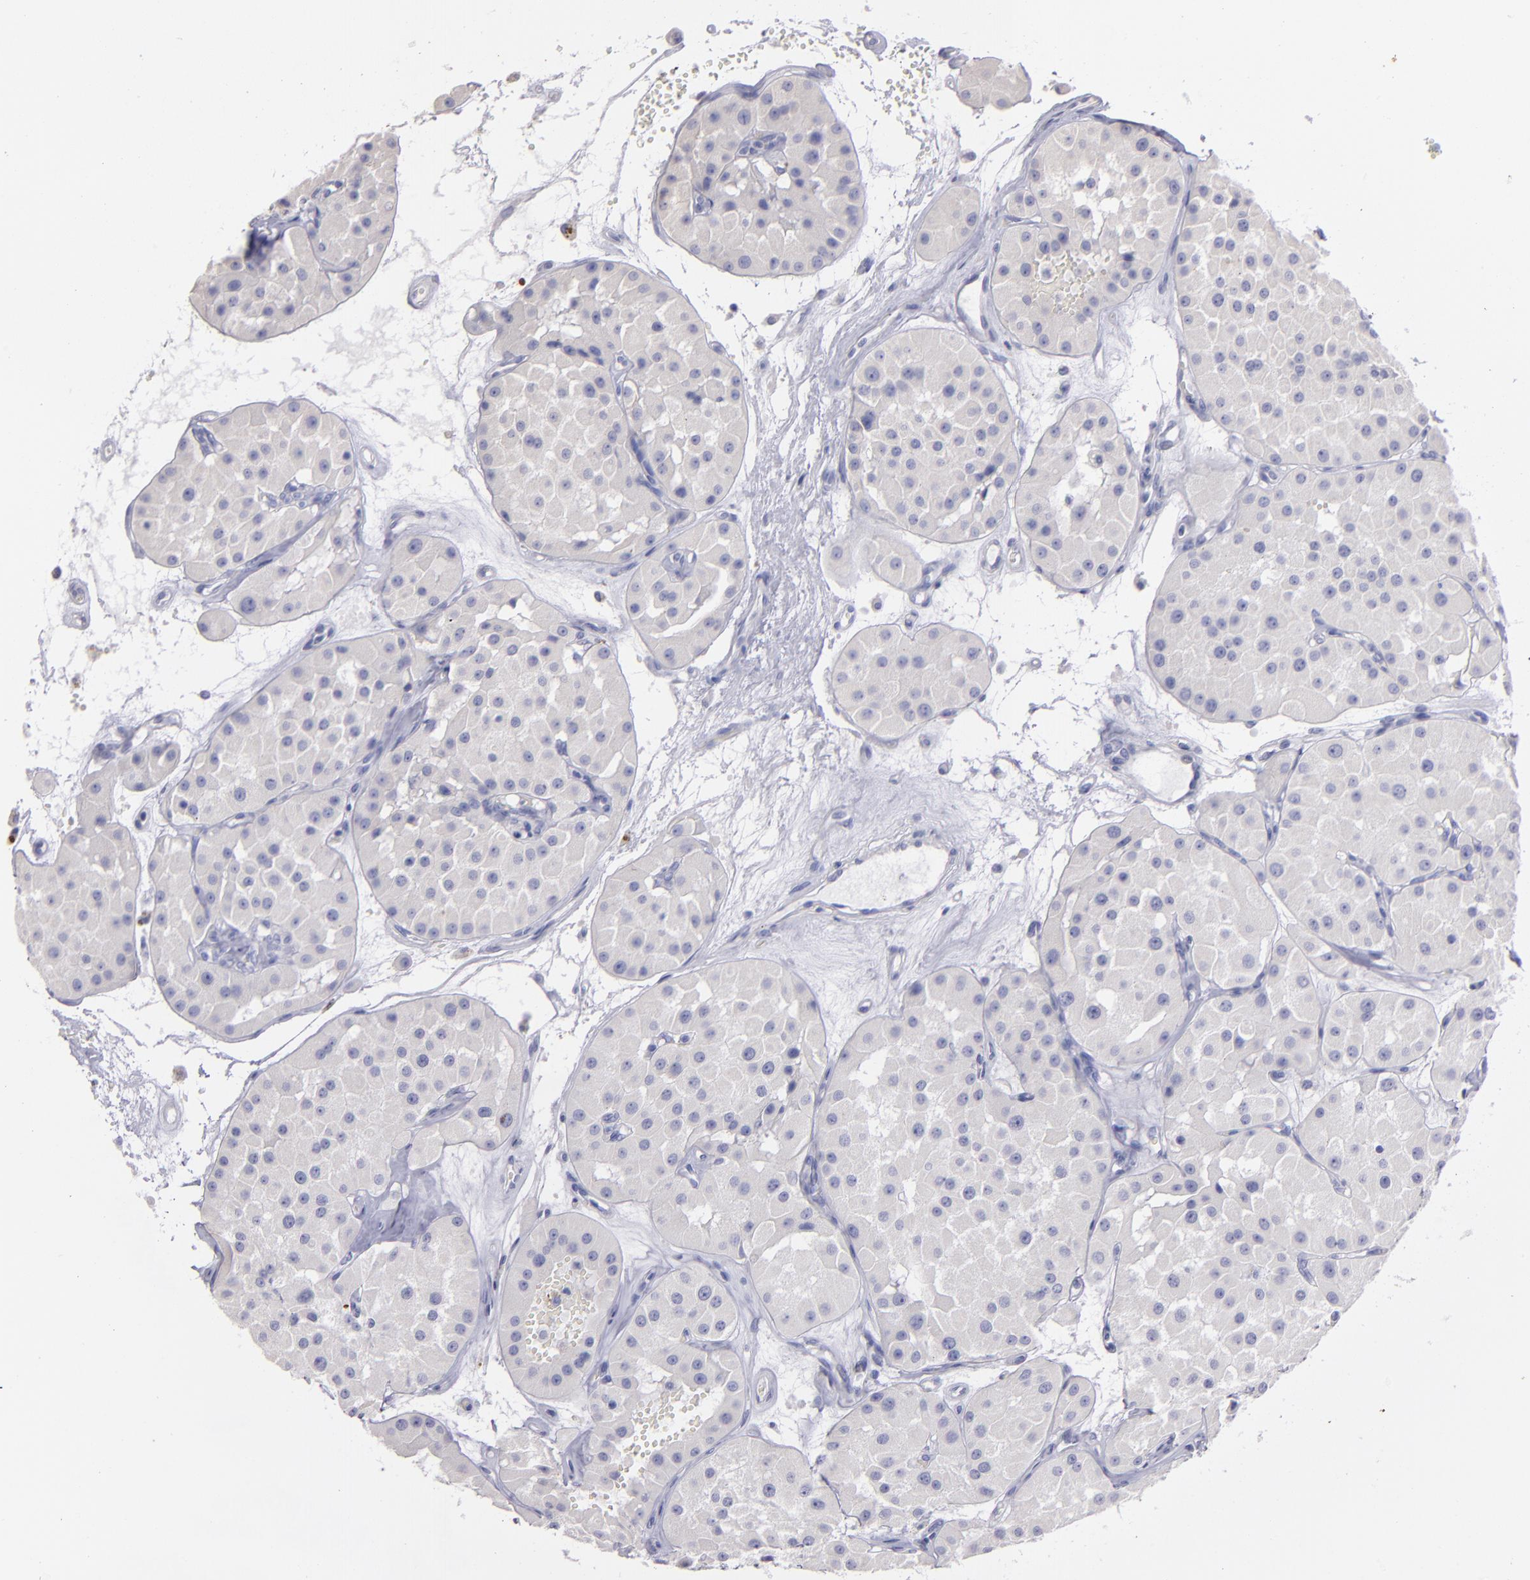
{"staining": {"intensity": "negative", "quantity": "none", "location": "none"}, "tissue": "renal cancer", "cell_type": "Tumor cells", "image_type": "cancer", "snomed": [{"axis": "morphology", "description": "Adenocarcinoma, uncertain malignant potential"}, {"axis": "topography", "description": "Kidney"}], "caption": "Photomicrograph shows no significant protein expression in tumor cells of adenocarcinoma,  uncertain malignant potential (renal). (Immunohistochemistry, brightfield microscopy, high magnification).", "gene": "SNAP25", "patient": {"sex": "male", "age": 63}}